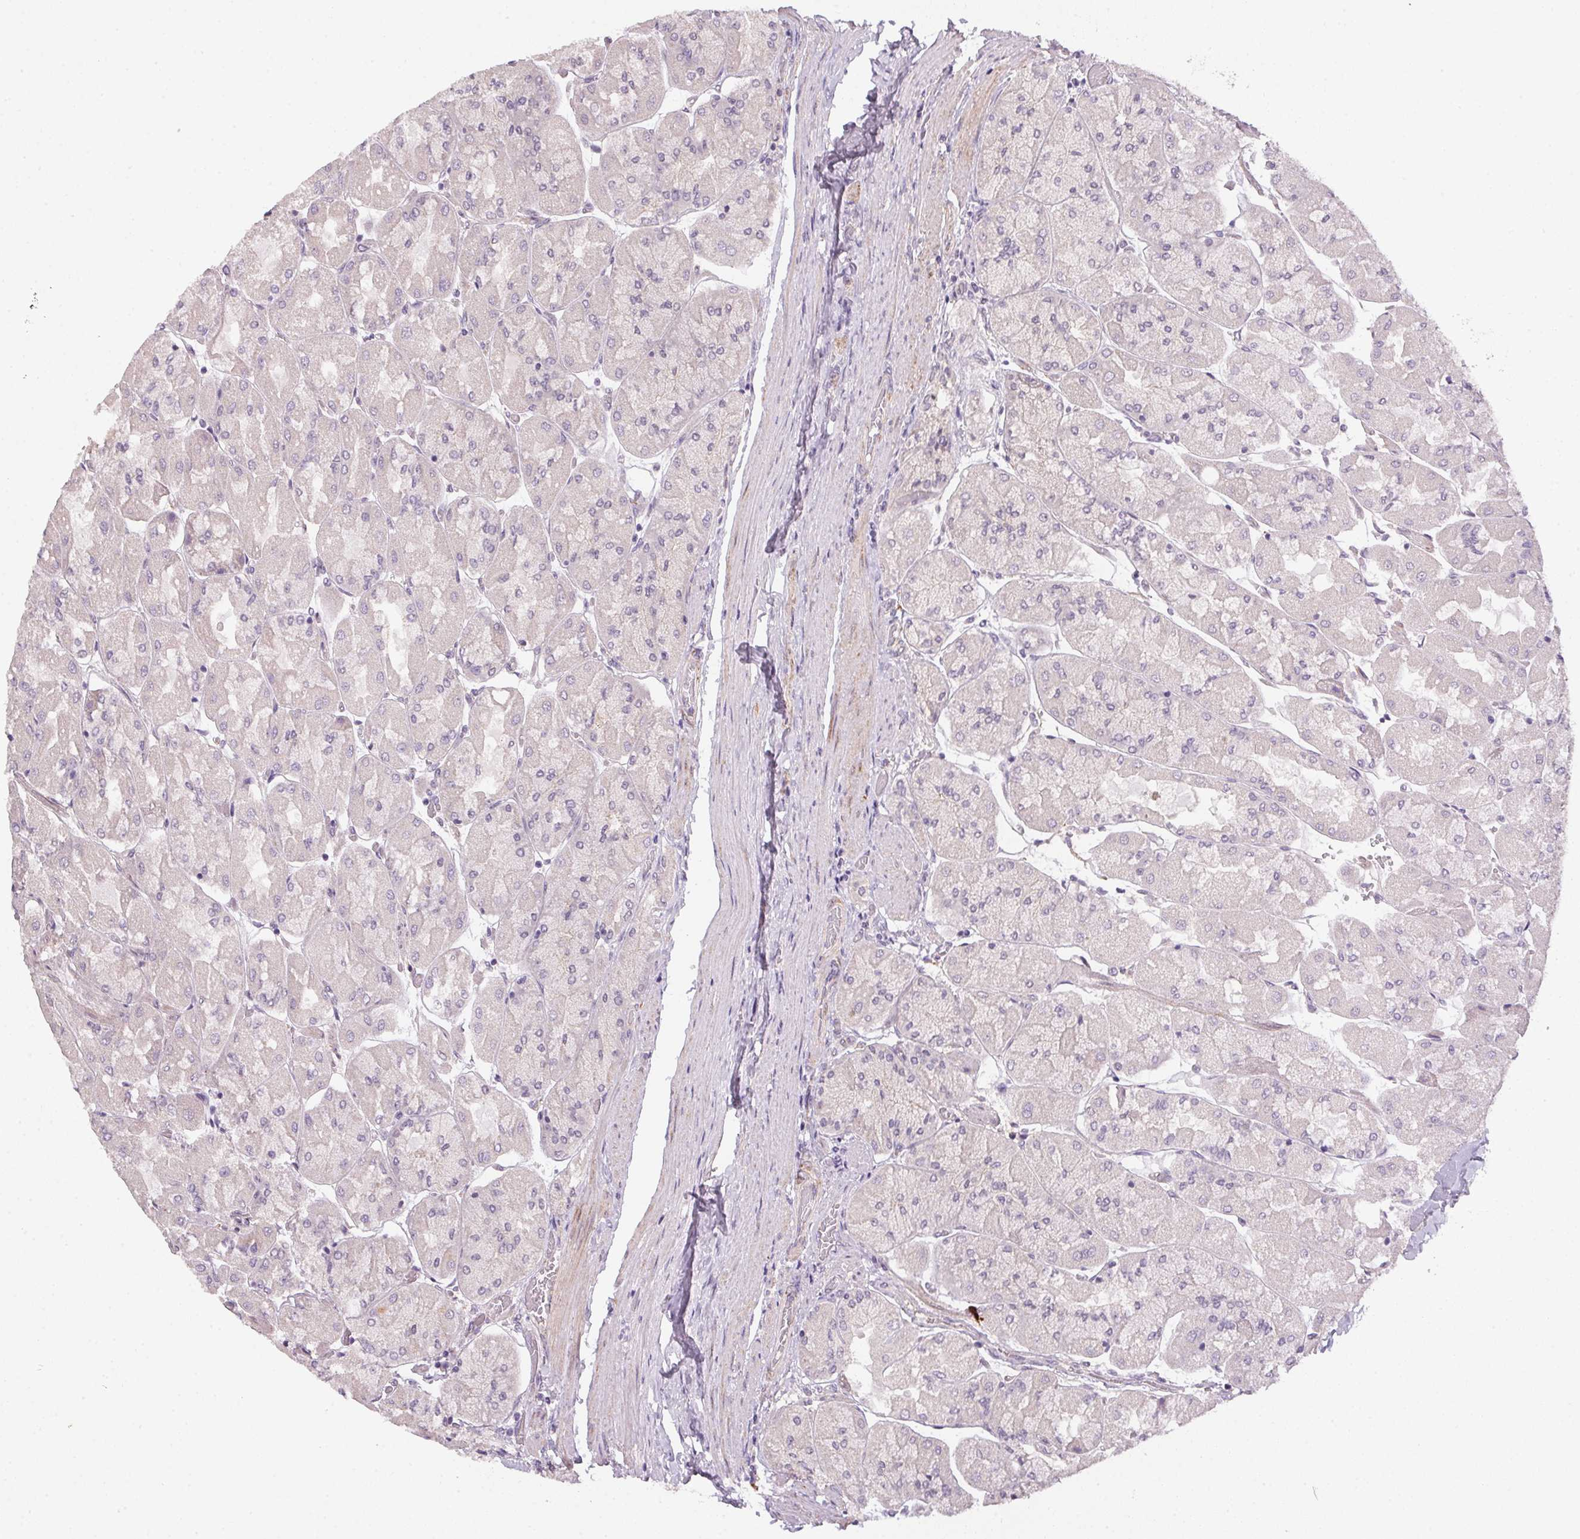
{"staining": {"intensity": "negative", "quantity": "none", "location": "none"}, "tissue": "stomach", "cell_type": "Glandular cells", "image_type": "normal", "snomed": [{"axis": "morphology", "description": "Normal tissue, NOS"}, {"axis": "topography", "description": "Stomach"}], "caption": "DAB (3,3'-diaminobenzidine) immunohistochemical staining of unremarkable human stomach reveals no significant staining in glandular cells.", "gene": "CFAP92", "patient": {"sex": "female", "age": 61}}